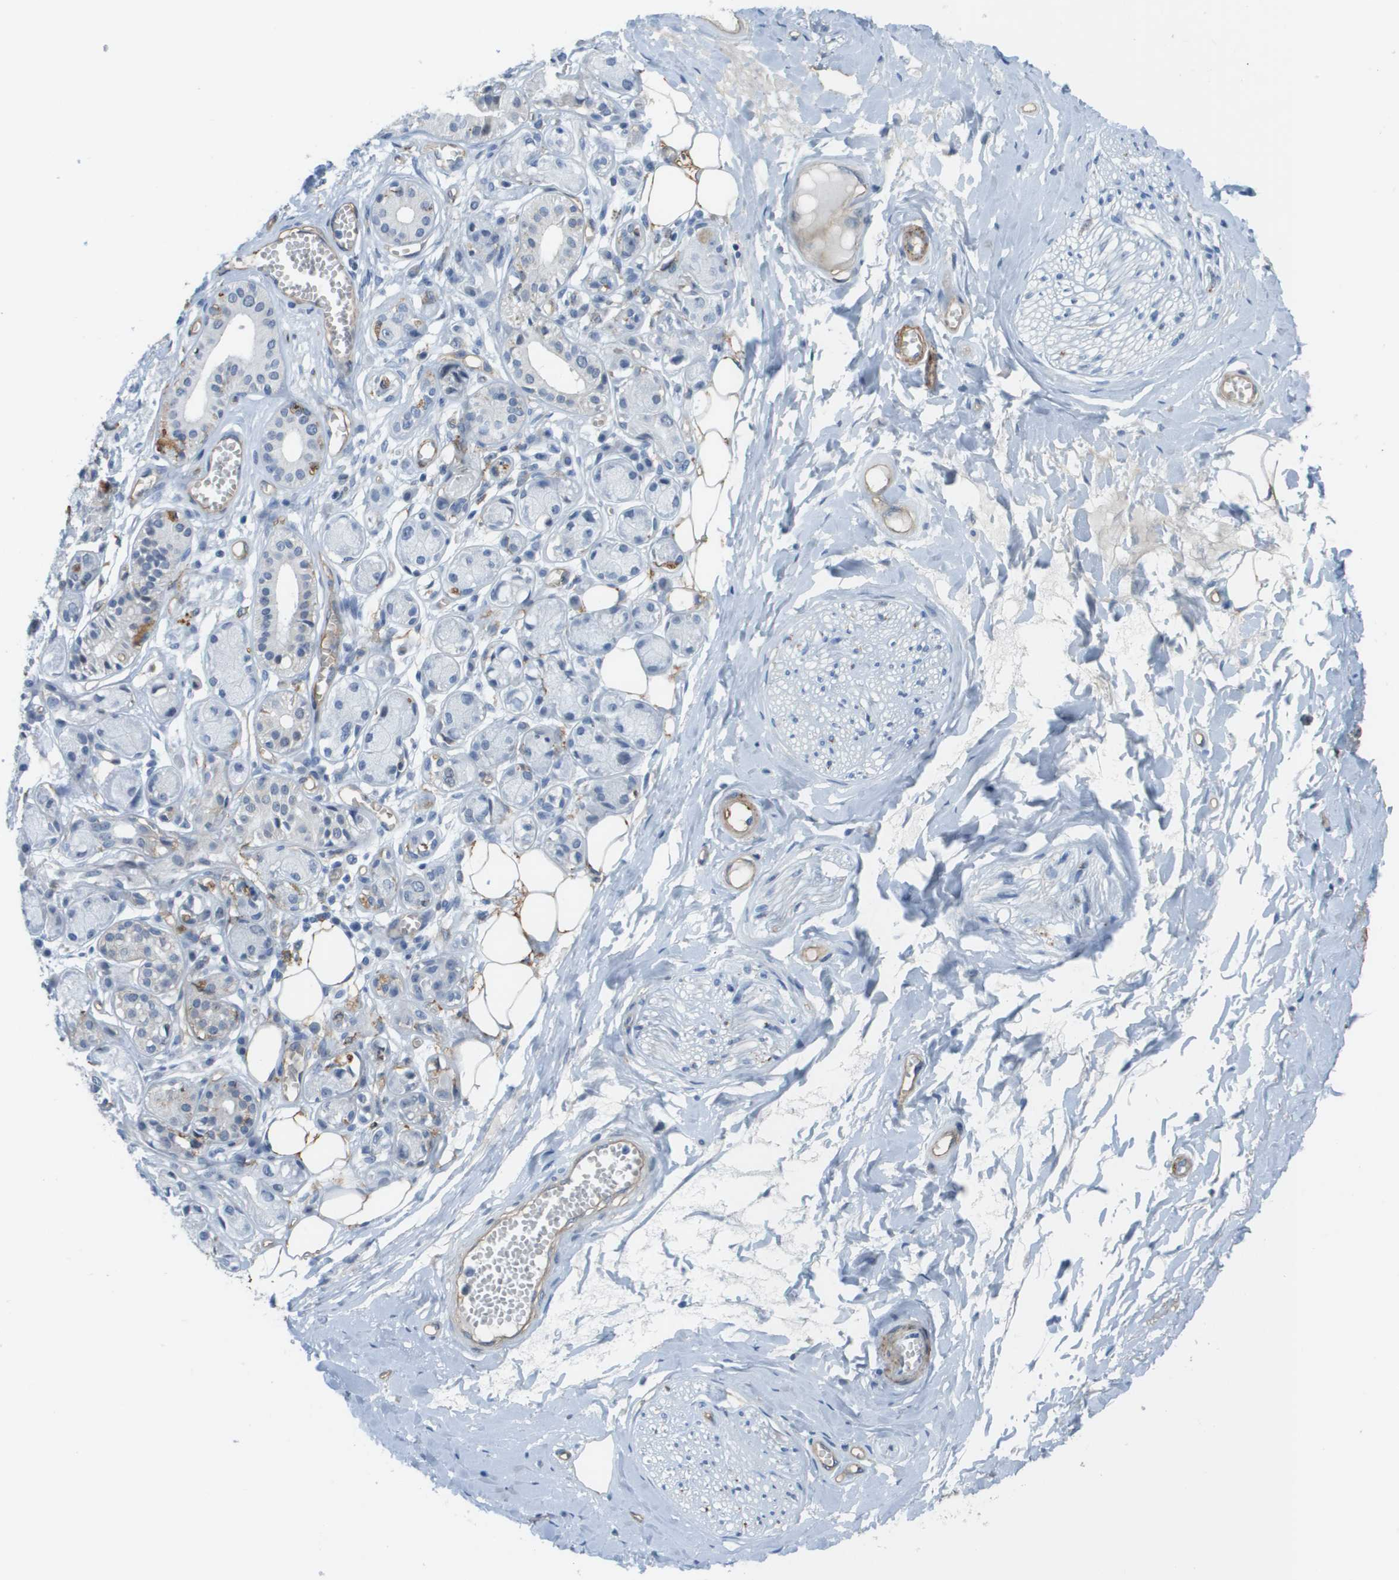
{"staining": {"intensity": "moderate", "quantity": ">75%", "location": "cytoplasmic/membranous"}, "tissue": "adipose tissue", "cell_type": "Adipocytes", "image_type": "normal", "snomed": [{"axis": "morphology", "description": "Normal tissue, NOS"}, {"axis": "morphology", "description": "Inflammation, NOS"}, {"axis": "topography", "description": "Salivary gland"}, {"axis": "topography", "description": "Peripheral nerve tissue"}], "caption": "This is a photomicrograph of immunohistochemistry staining of unremarkable adipose tissue, which shows moderate positivity in the cytoplasmic/membranous of adipocytes.", "gene": "ZBTB43", "patient": {"sex": "female", "age": 75}}